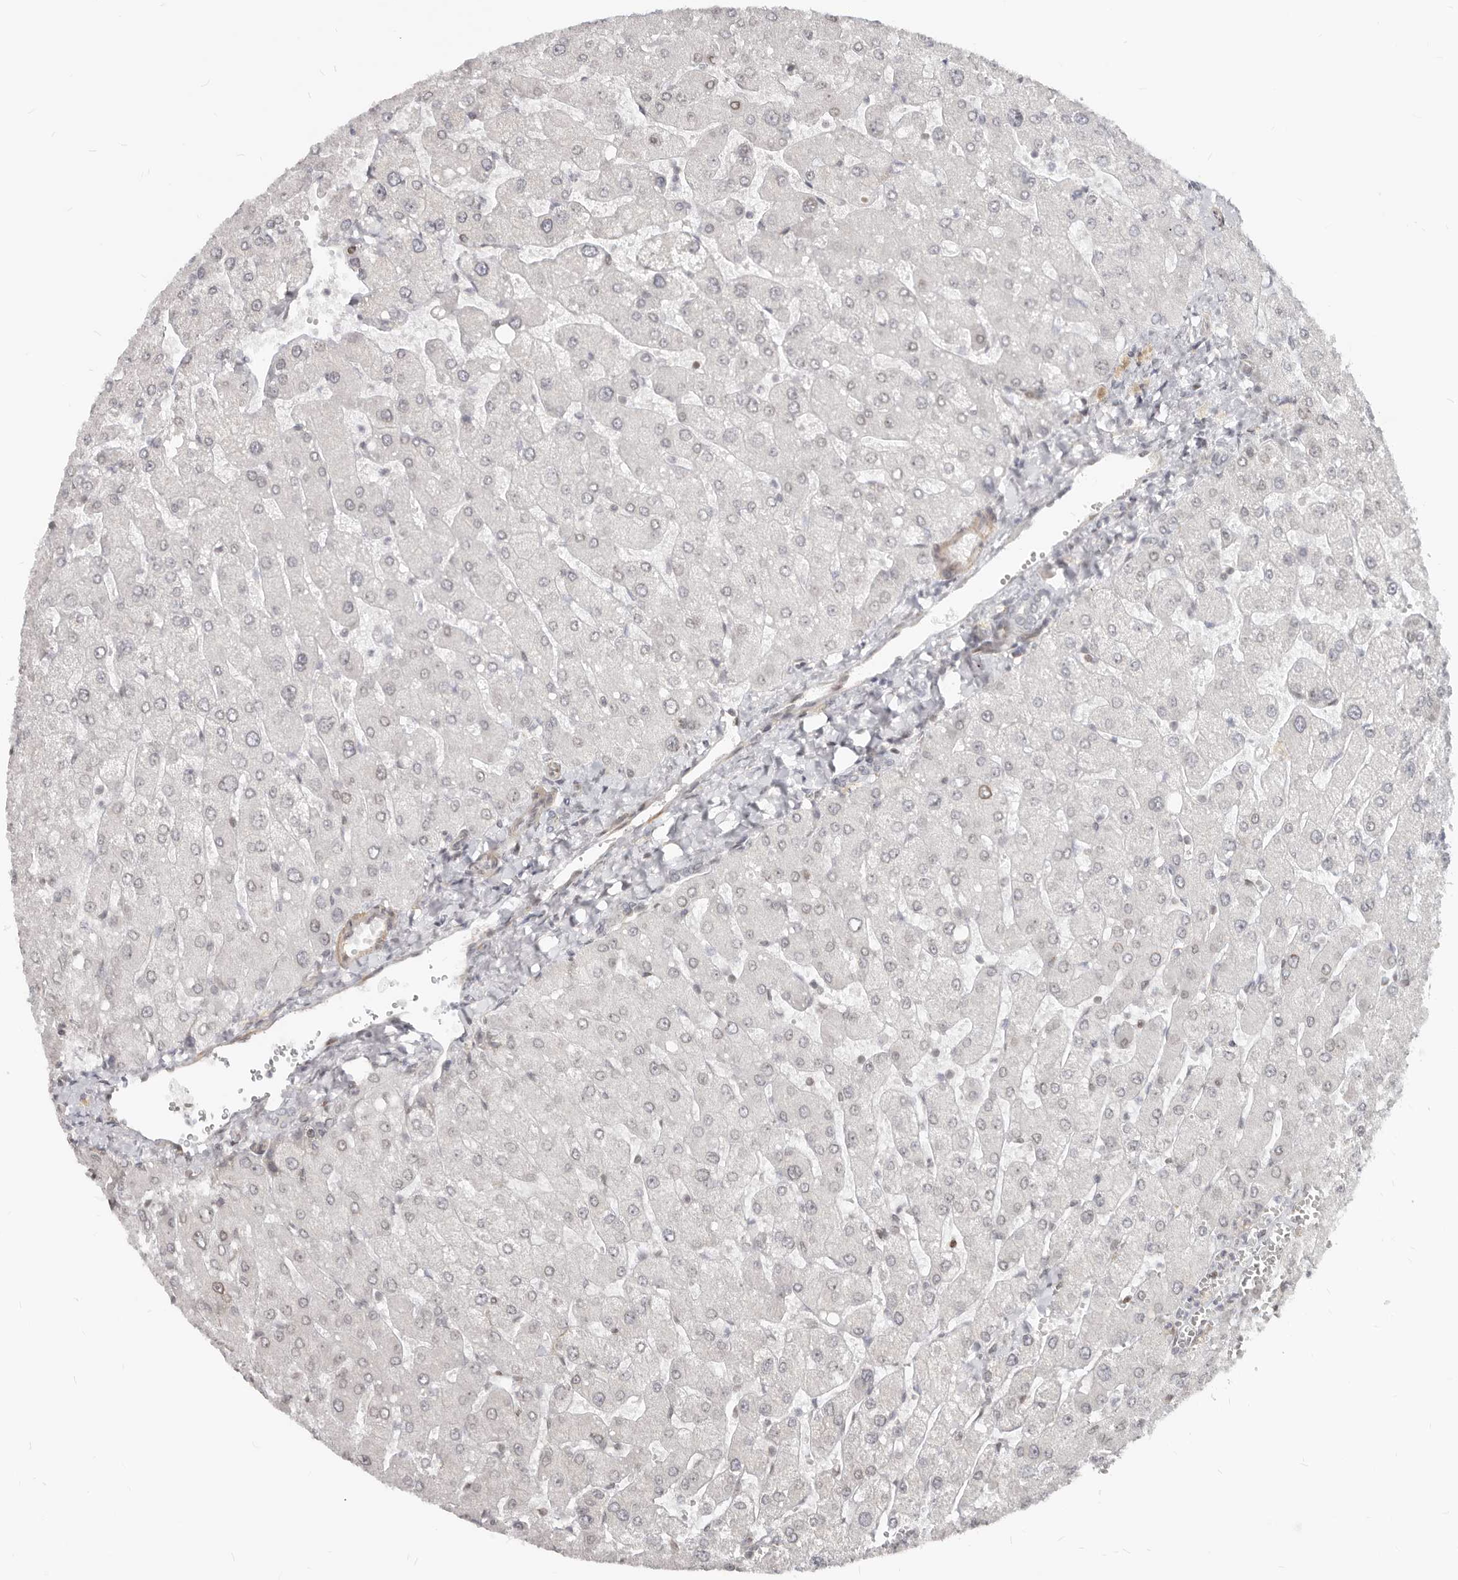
{"staining": {"intensity": "negative", "quantity": "none", "location": "none"}, "tissue": "liver", "cell_type": "Cholangiocytes", "image_type": "normal", "snomed": [{"axis": "morphology", "description": "Normal tissue, NOS"}, {"axis": "topography", "description": "Liver"}], "caption": "Cholangiocytes show no significant expression in normal liver. (DAB IHC with hematoxylin counter stain).", "gene": "NUP153", "patient": {"sex": "male", "age": 55}}